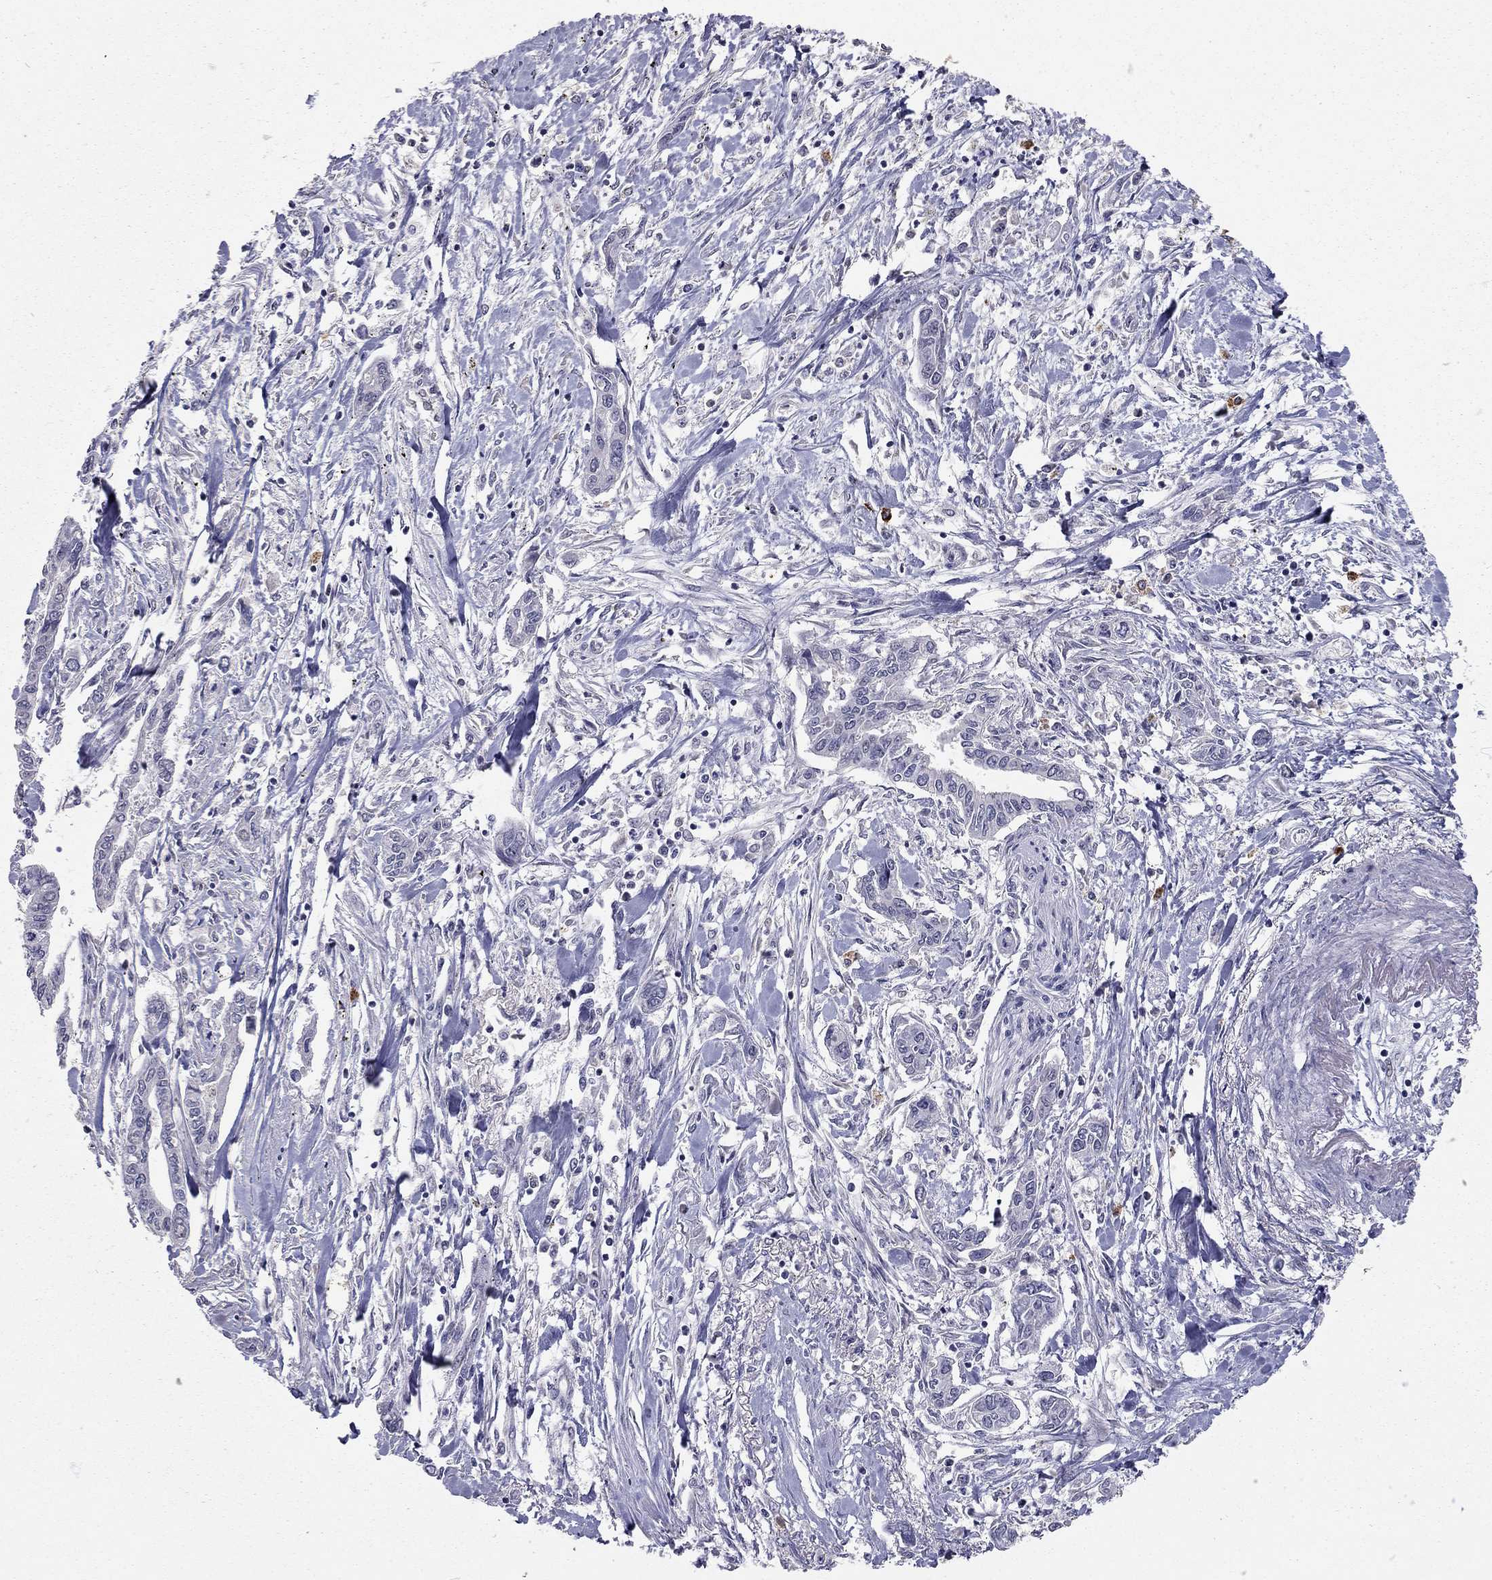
{"staining": {"intensity": "negative", "quantity": "none", "location": "none"}, "tissue": "pancreatic cancer", "cell_type": "Tumor cells", "image_type": "cancer", "snomed": [{"axis": "morphology", "description": "Adenocarcinoma, NOS"}, {"axis": "topography", "description": "Pancreas"}], "caption": "The immunohistochemistry (IHC) histopathology image has no significant staining in tumor cells of pancreatic cancer tissue.", "gene": "SCARB1", "patient": {"sex": "male", "age": 60}}